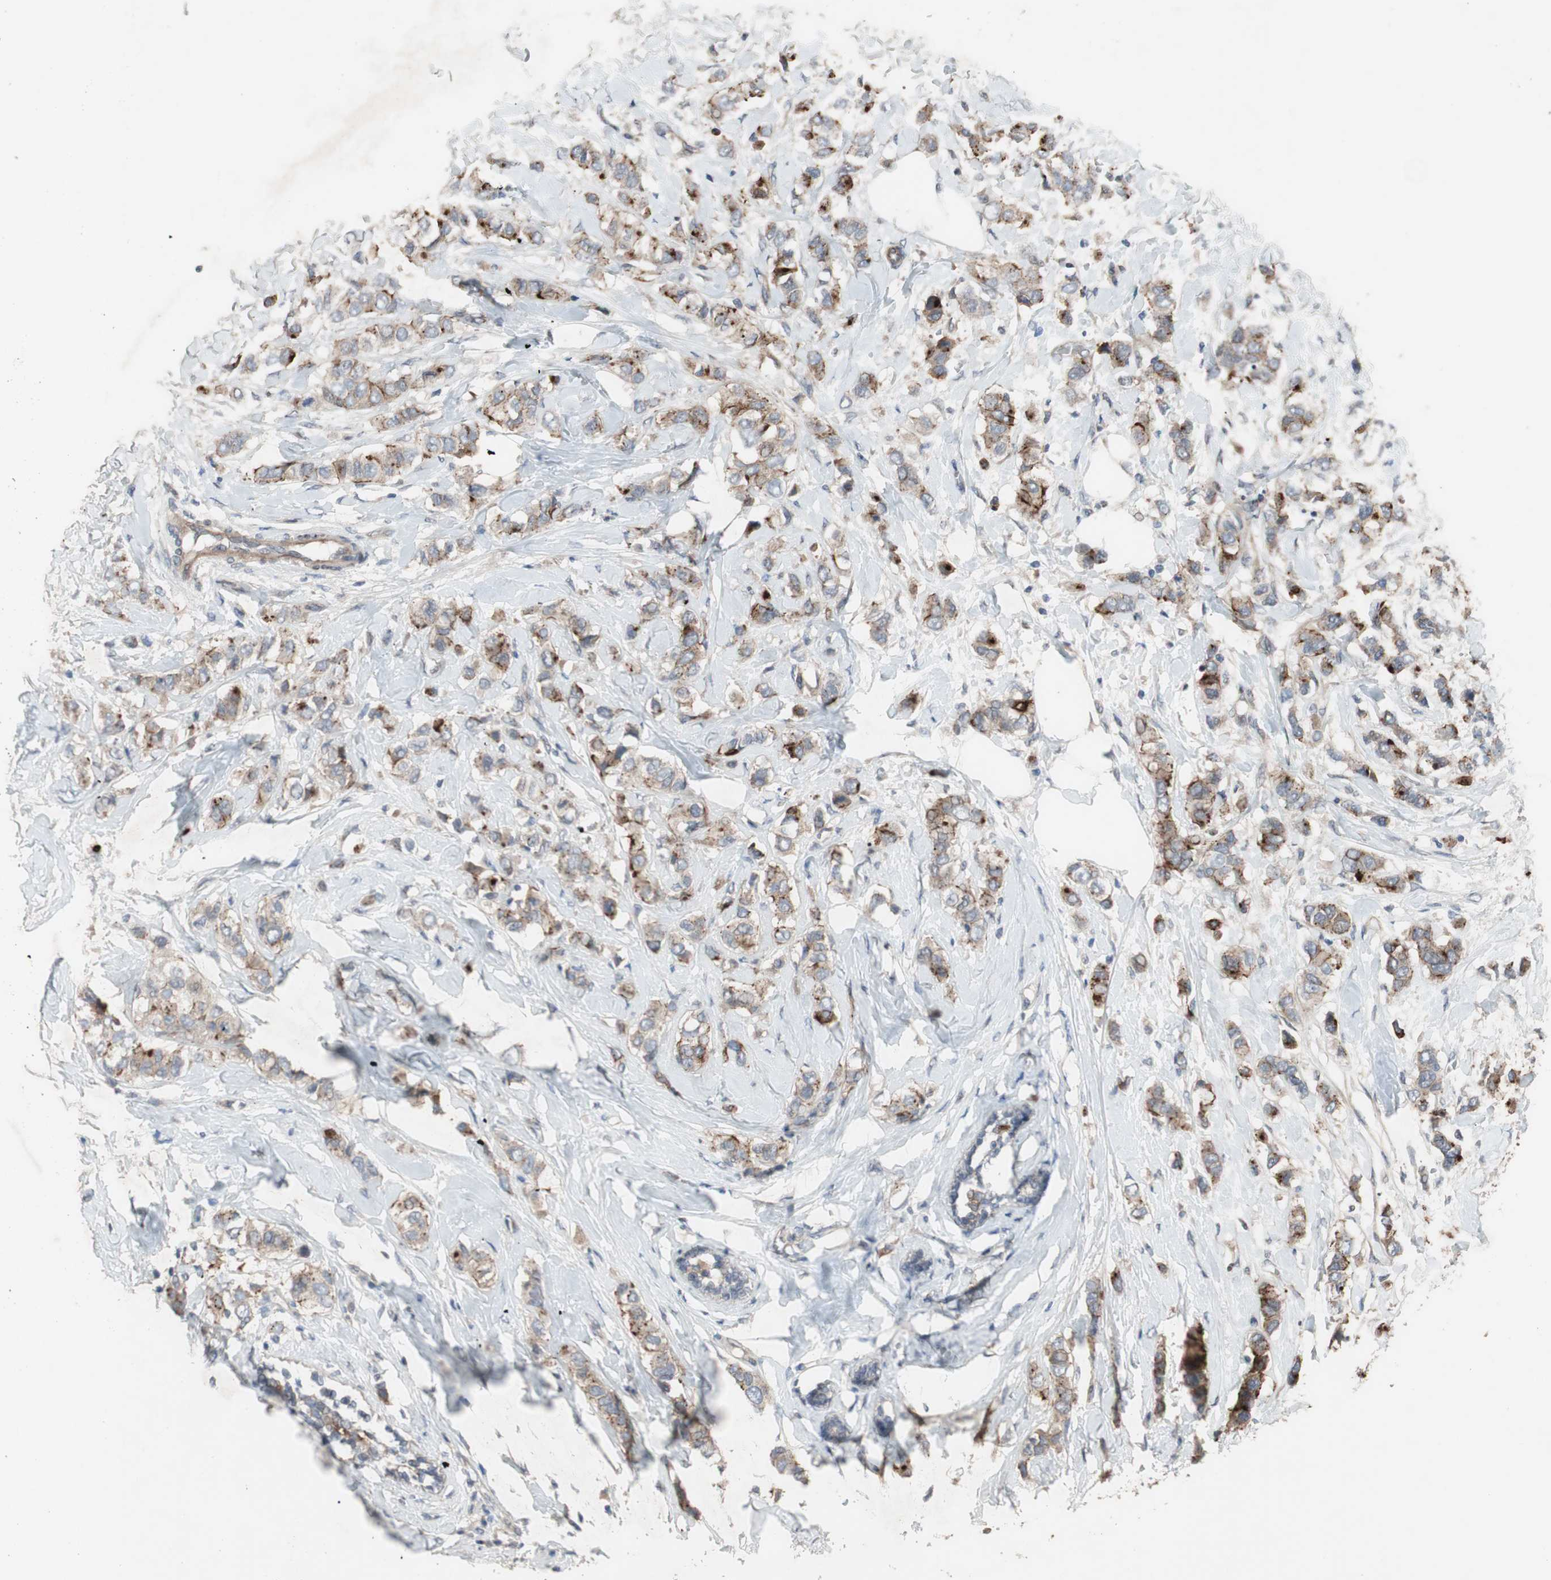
{"staining": {"intensity": "moderate", "quantity": ">75%", "location": "cytoplasmic/membranous"}, "tissue": "breast cancer", "cell_type": "Tumor cells", "image_type": "cancer", "snomed": [{"axis": "morphology", "description": "Duct carcinoma"}, {"axis": "topography", "description": "Breast"}], "caption": "IHC staining of breast cancer, which exhibits medium levels of moderate cytoplasmic/membranous expression in about >75% of tumor cells indicating moderate cytoplasmic/membranous protein positivity. The staining was performed using DAB (brown) for protein detection and nuclei were counterstained in hematoxylin (blue).", "gene": "OAZ1", "patient": {"sex": "female", "age": 50}}